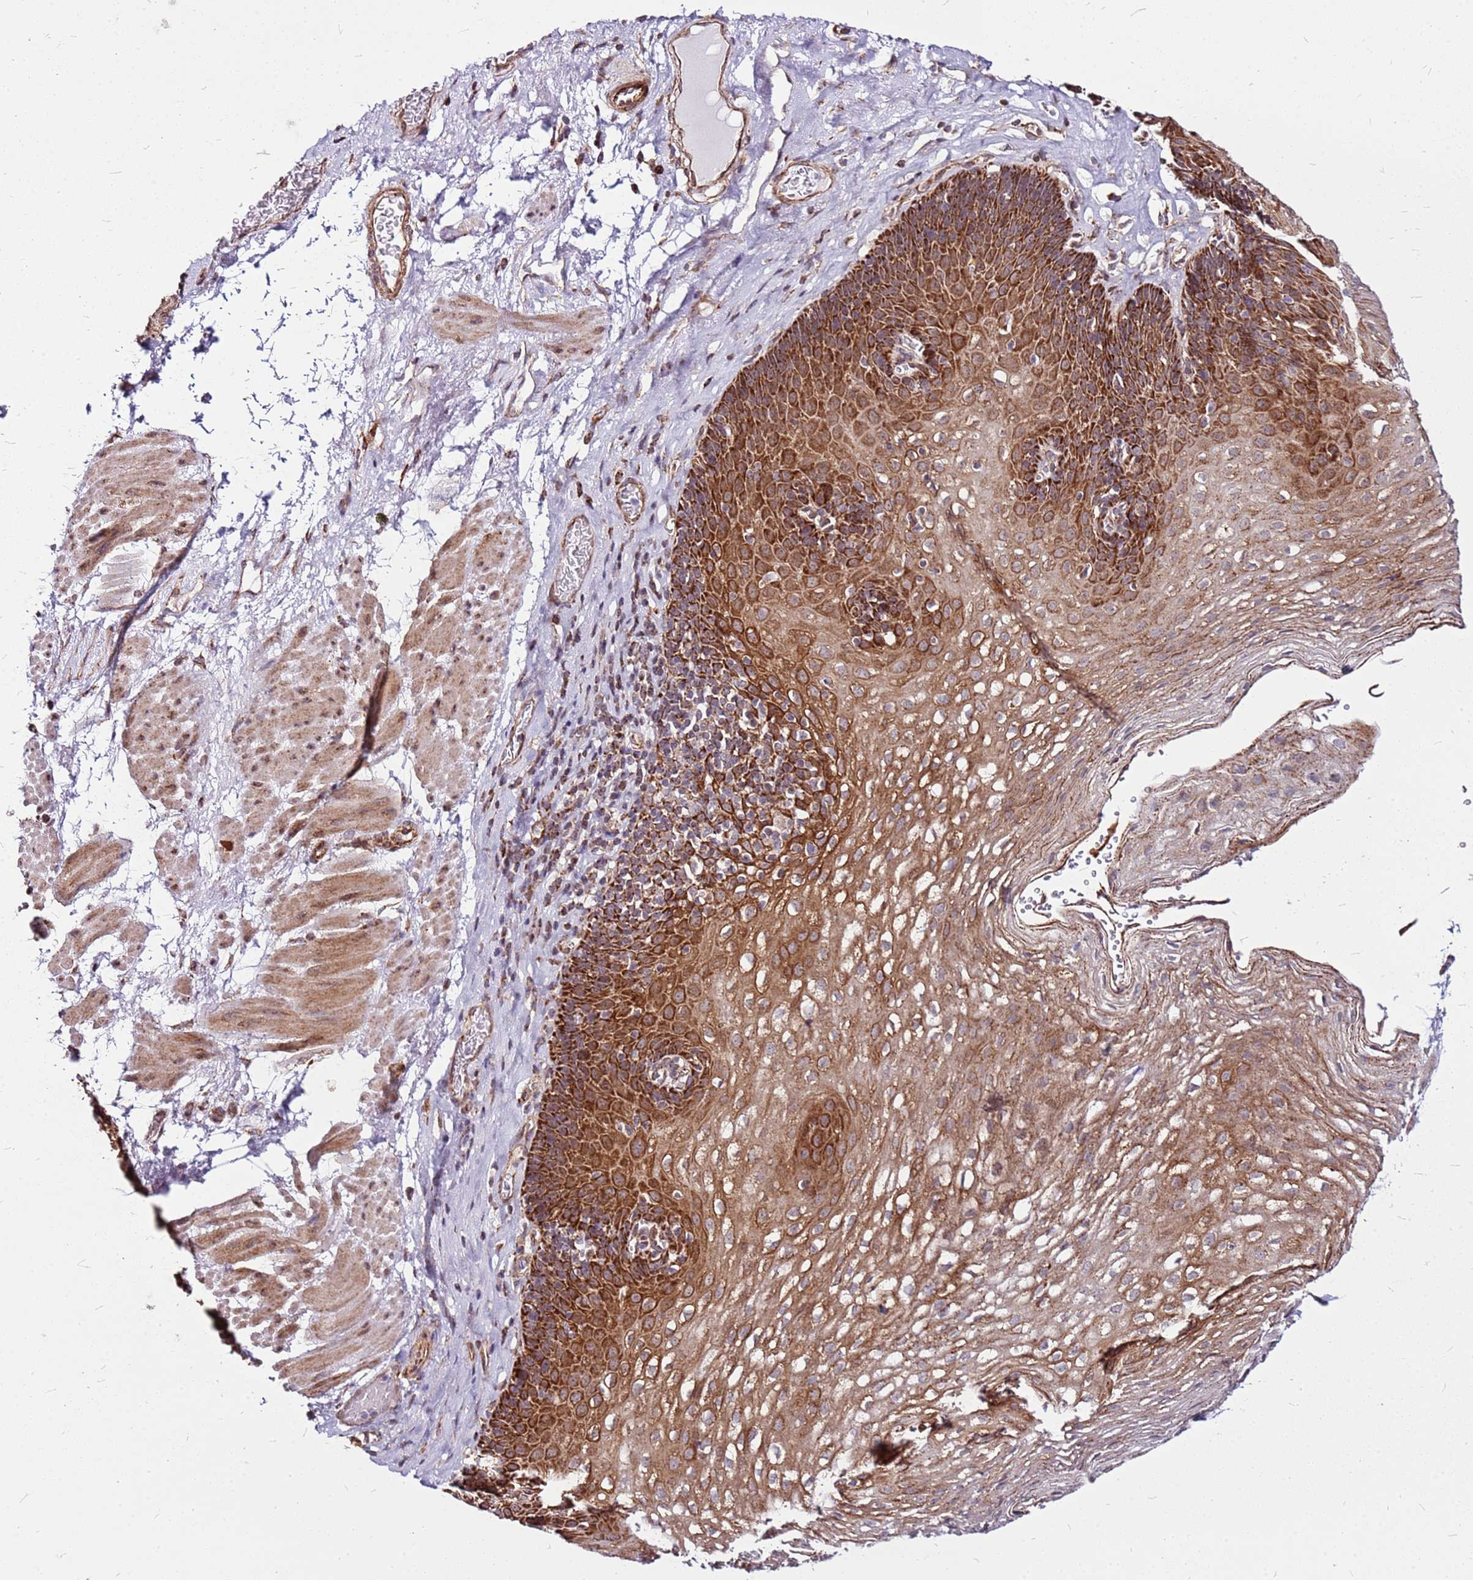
{"staining": {"intensity": "strong", "quantity": ">75%", "location": "cytoplasmic/membranous"}, "tissue": "esophagus", "cell_type": "Squamous epithelial cells", "image_type": "normal", "snomed": [{"axis": "morphology", "description": "Normal tissue, NOS"}, {"axis": "topography", "description": "Esophagus"}], "caption": "This photomicrograph exhibits immunohistochemistry staining of normal human esophagus, with high strong cytoplasmic/membranous expression in about >75% of squamous epithelial cells.", "gene": "OR51T1", "patient": {"sex": "female", "age": 66}}